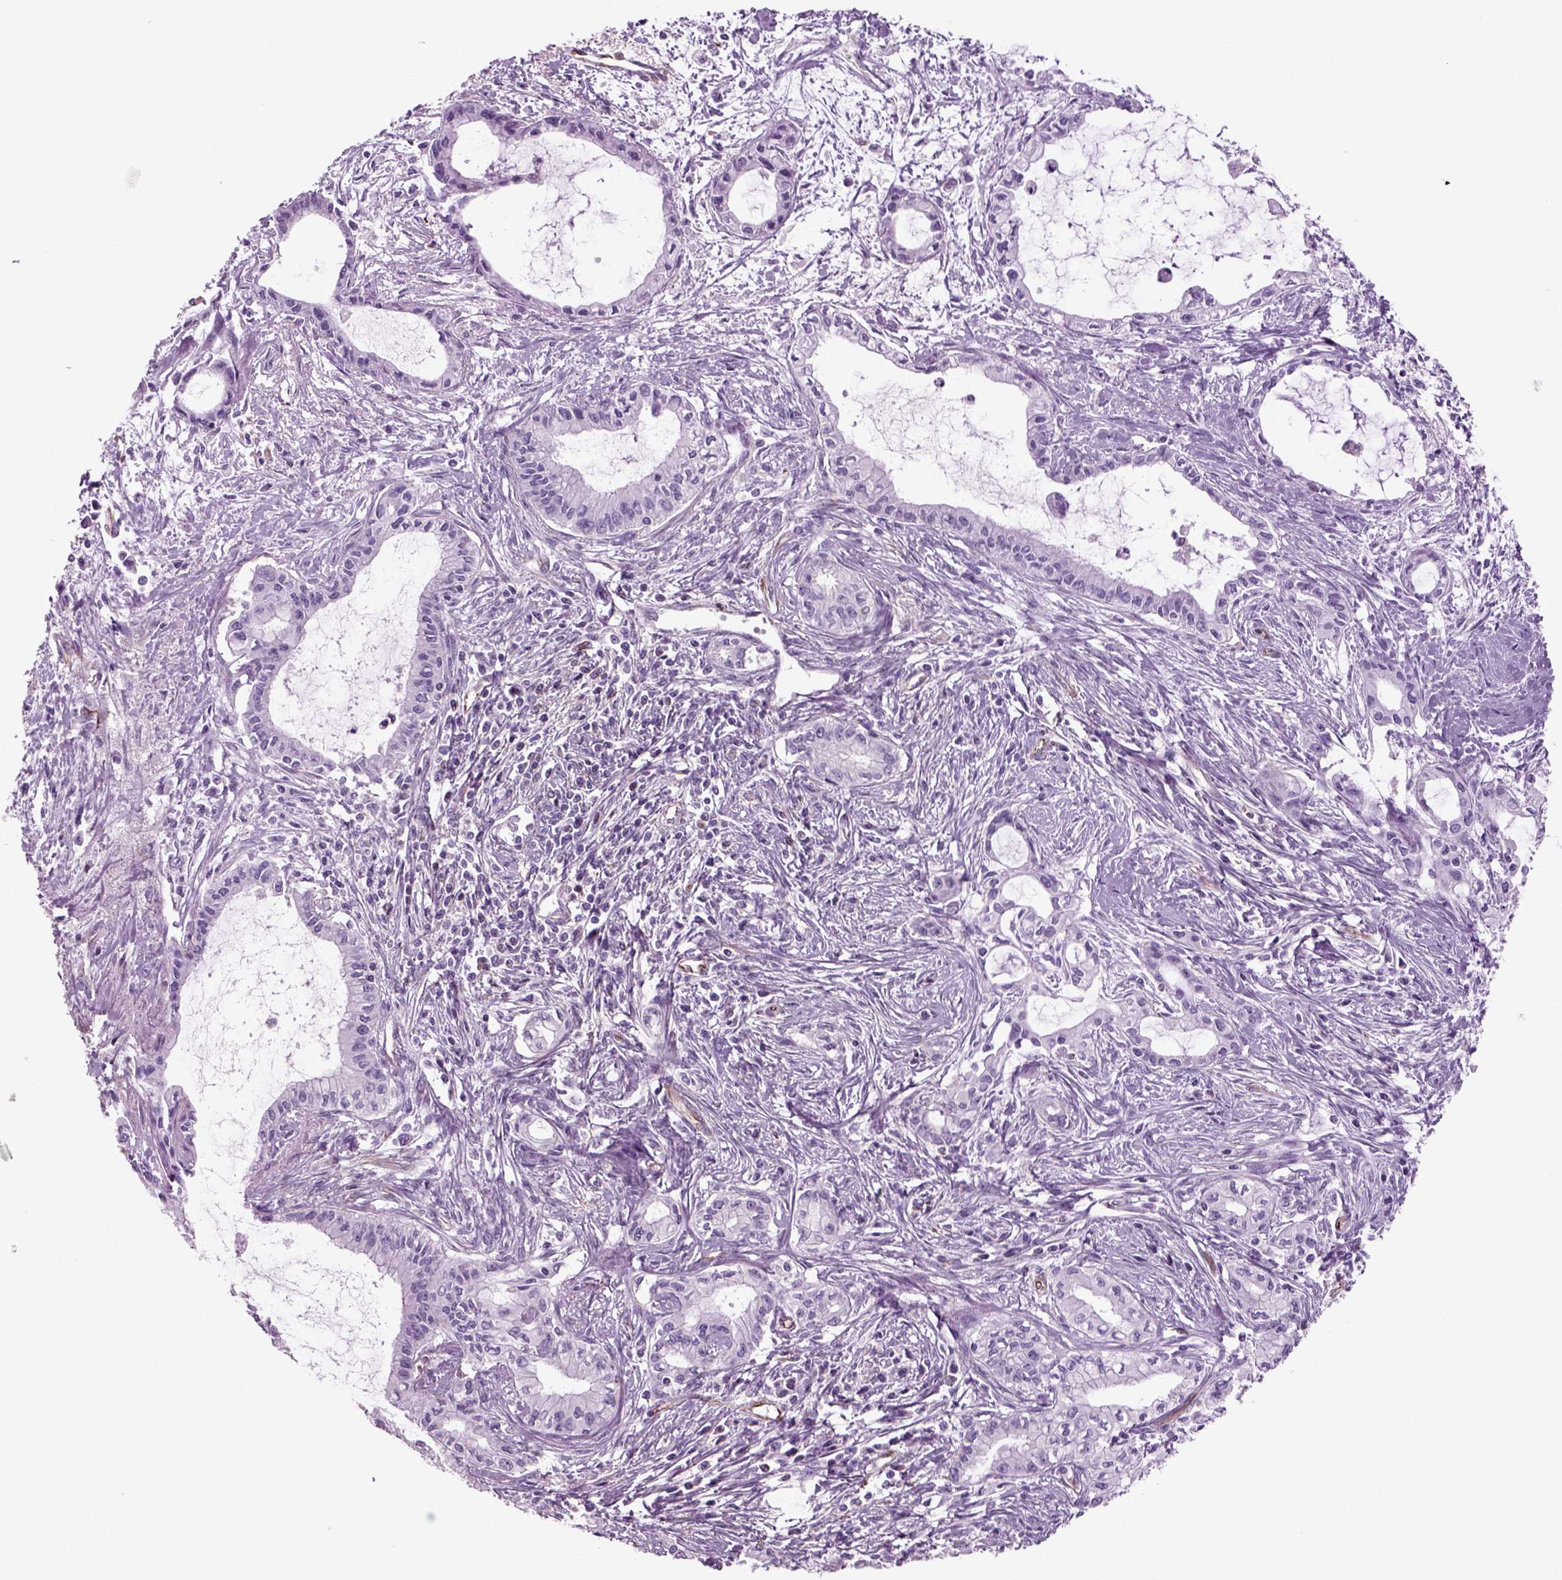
{"staining": {"intensity": "negative", "quantity": "none", "location": "none"}, "tissue": "pancreatic cancer", "cell_type": "Tumor cells", "image_type": "cancer", "snomed": [{"axis": "morphology", "description": "Adenocarcinoma, NOS"}, {"axis": "topography", "description": "Pancreas"}], "caption": "Photomicrograph shows no significant protein expression in tumor cells of pancreatic adenocarcinoma.", "gene": "ACER3", "patient": {"sex": "male", "age": 48}}